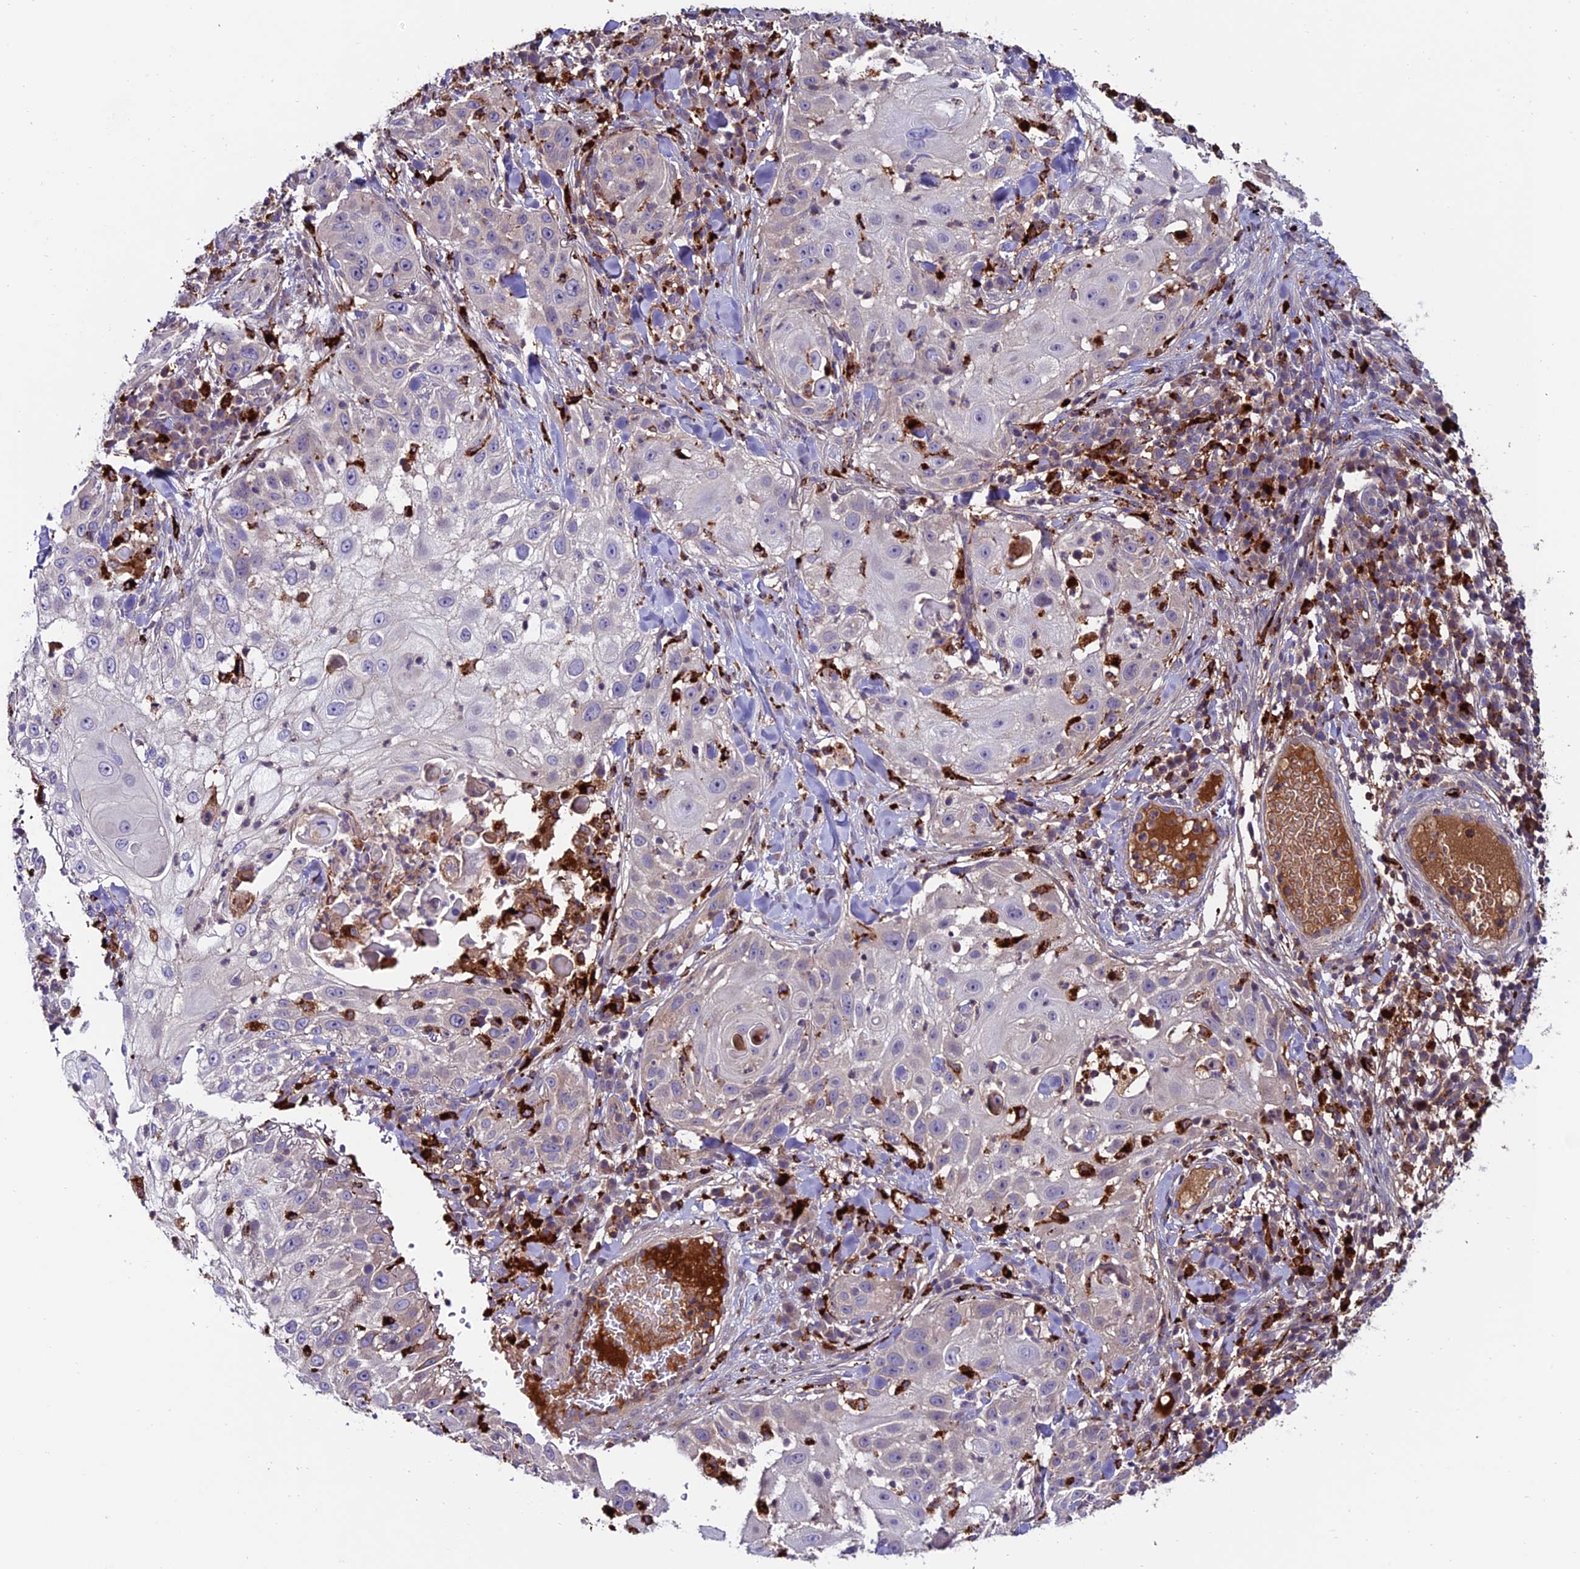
{"staining": {"intensity": "negative", "quantity": "none", "location": "none"}, "tissue": "skin cancer", "cell_type": "Tumor cells", "image_type": "cancer", "snomed": [{"axis": "morphology", "description": "Squamous cell carcinoma, NOS"}, {"axis": "topography", "description": "Skin"}], "caption": "An image of human skin cancer (squamous cell carcinoma) is negative for staining in tumor cells.", "gene": "ARHGEF18", "patient": {"sex": "female", "age": 44}}